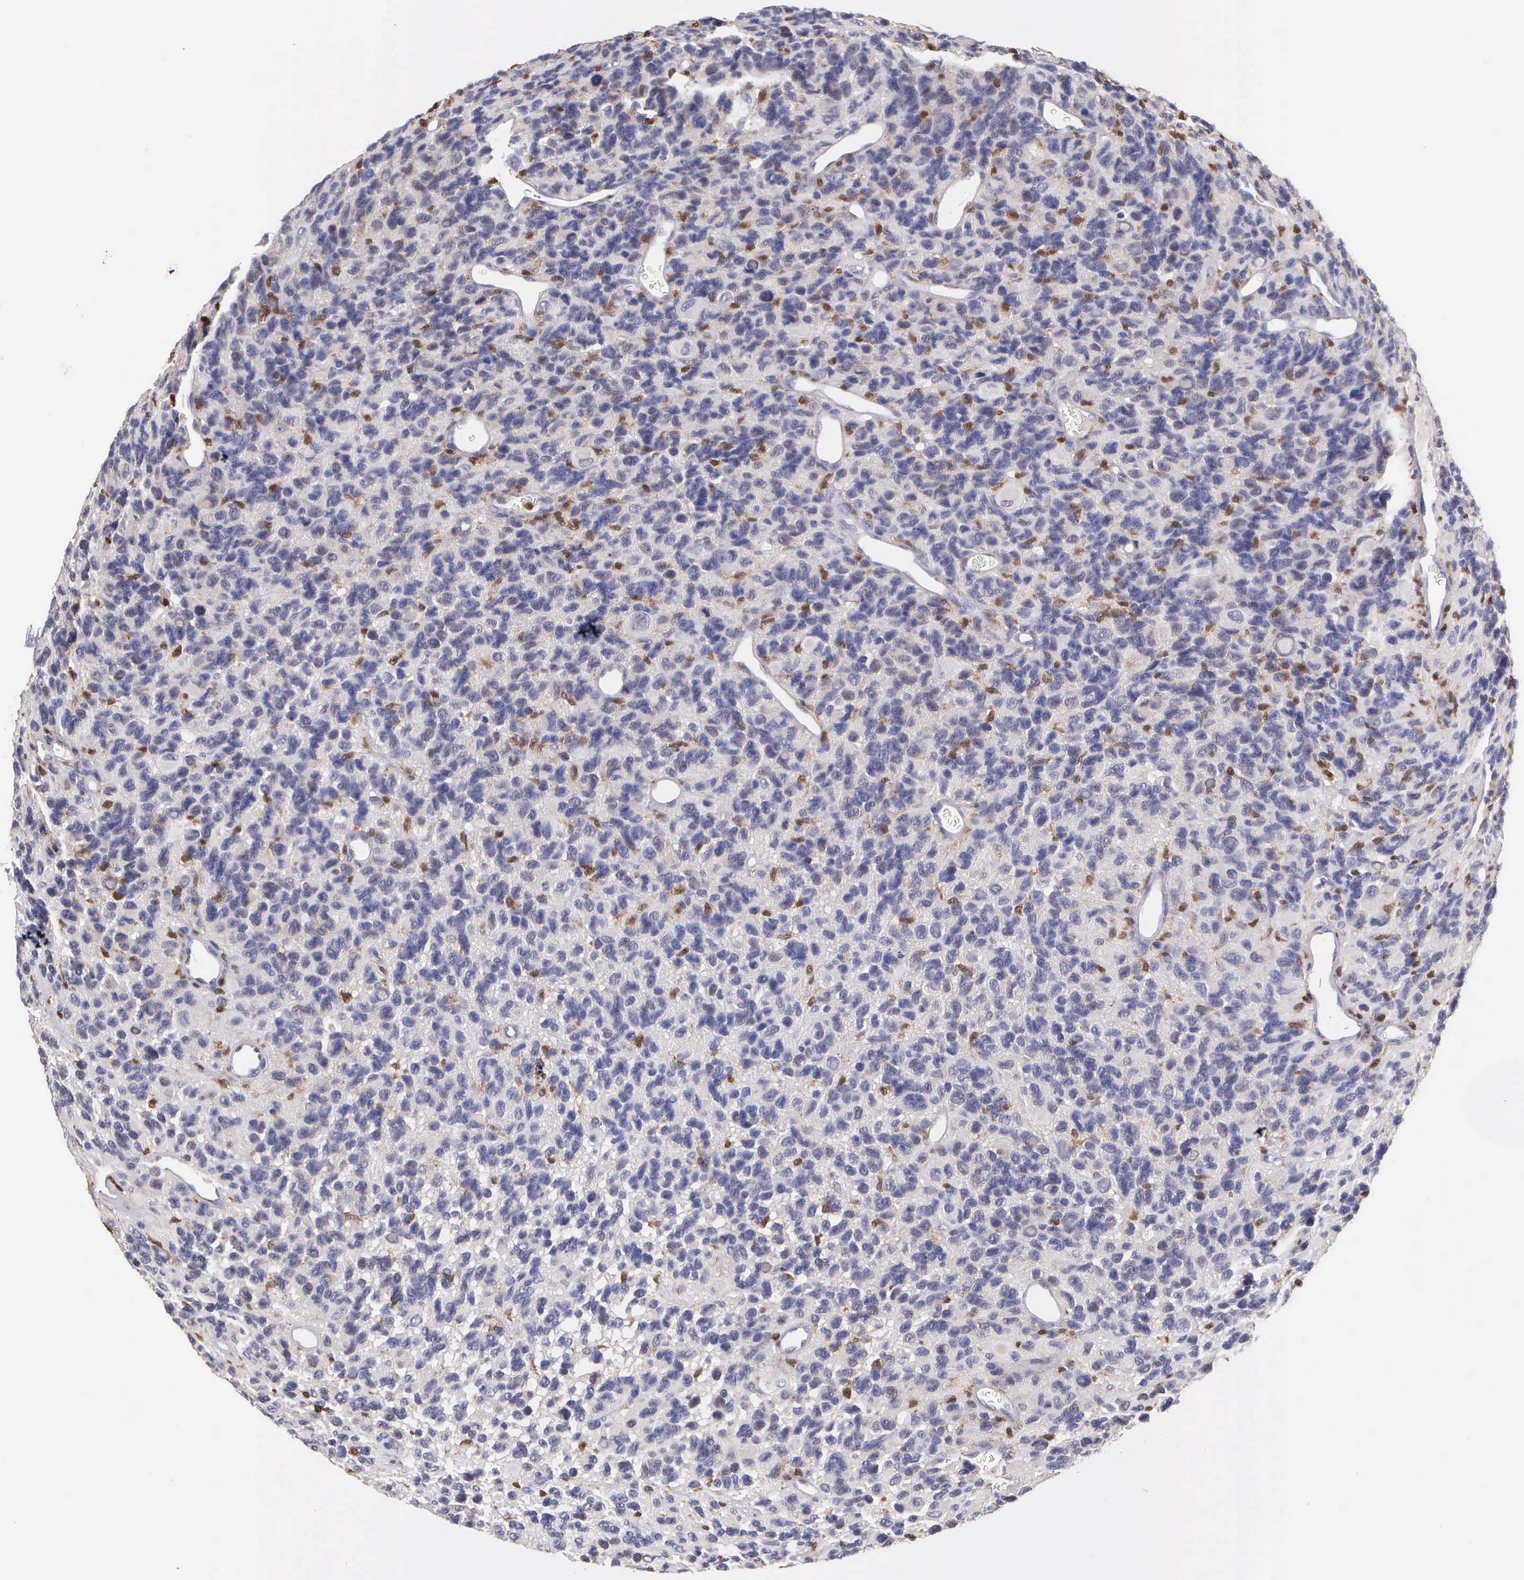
{"staining": {"intensity": "negative", "quantity": "none", "location": "none"}, "tissue": "glioma", "cell_type": "Tumor cells", "image_type": "cancer", "snomed": [{"axis": "morphology", "description": "Glioma, malignant, High grade"}, {"axis": "topography", "description": "Brain"}], "caption": "DAB immunohistochemical staining of human glioma displays no significant positivity in tumor cells.", "gene": "BID", "patient": {"sex": "male", "age": 77}}